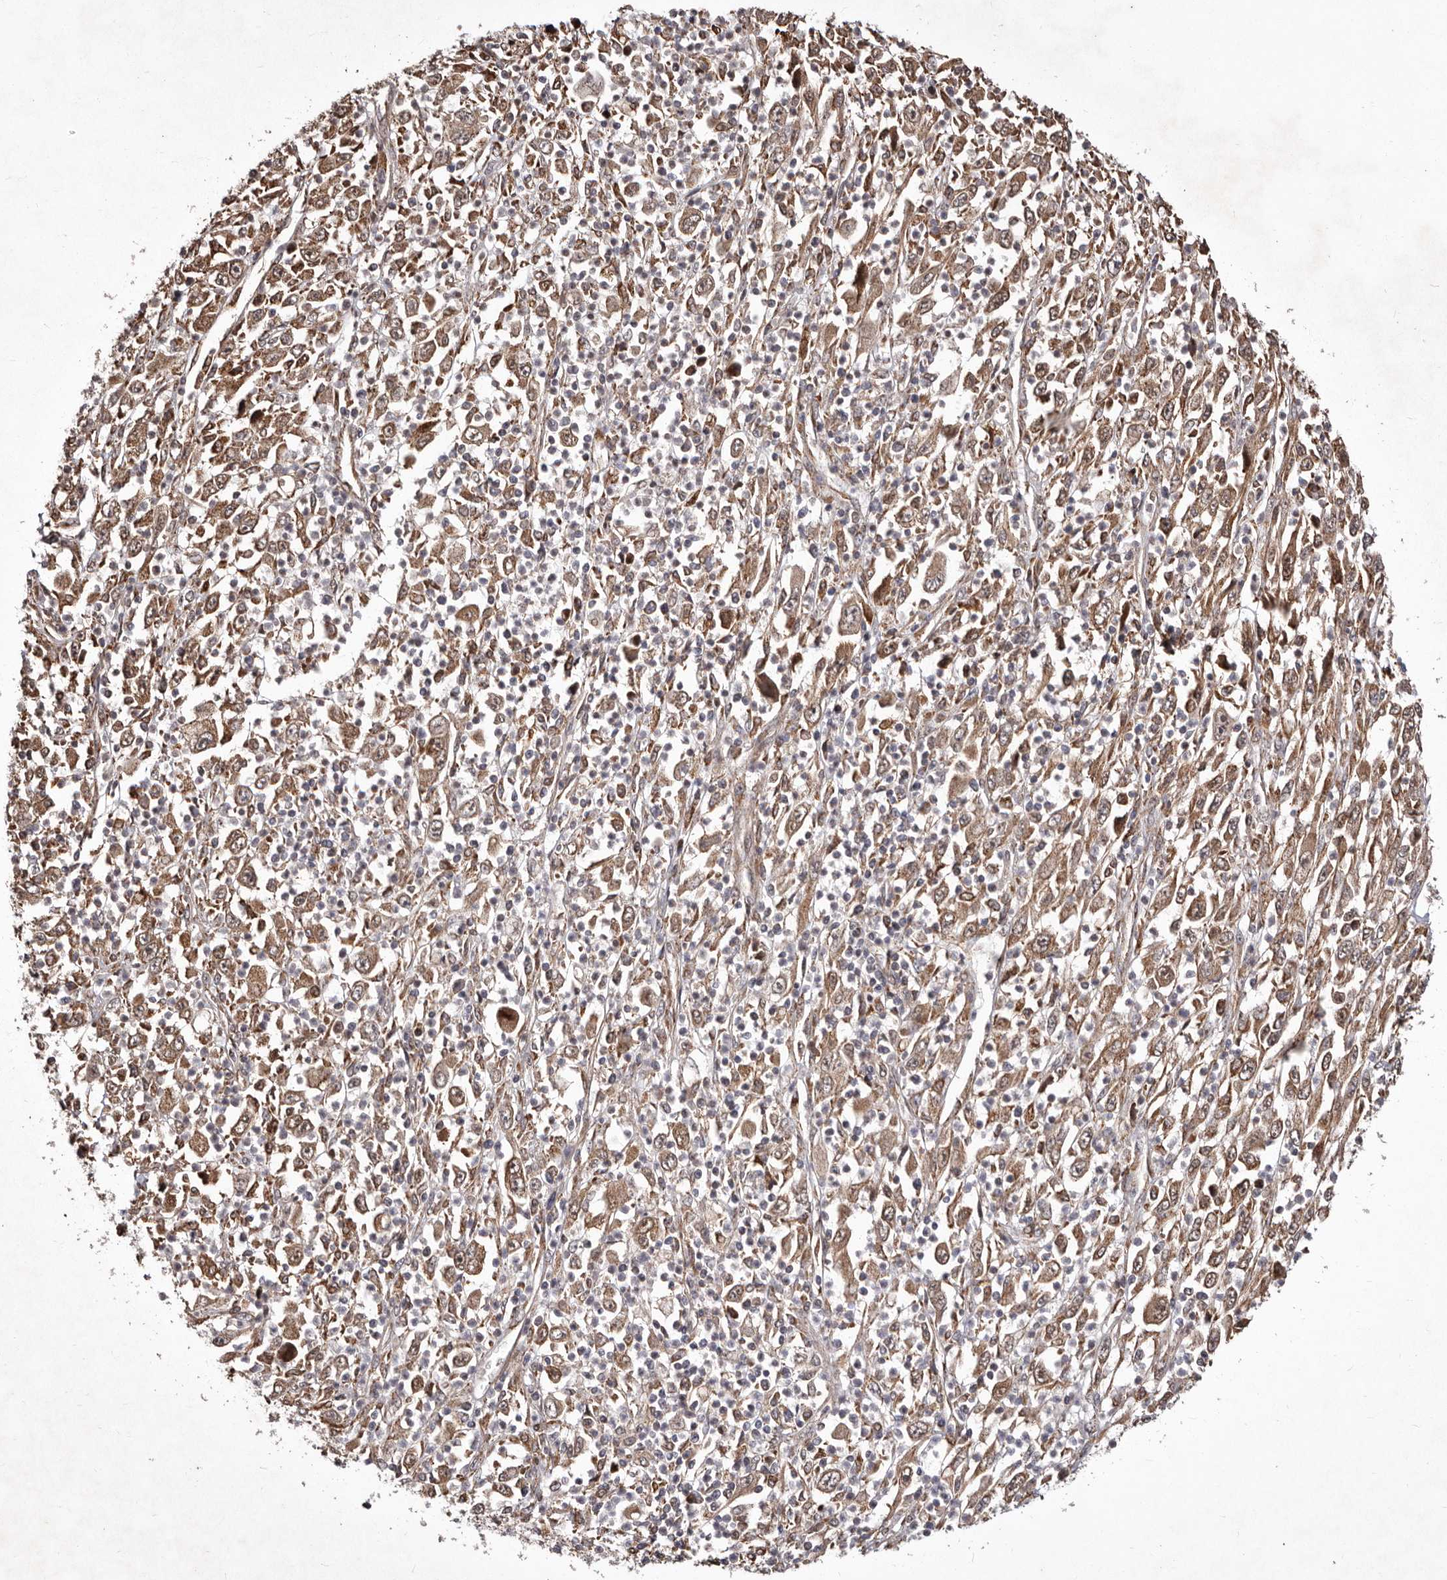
{"staining": {"intensity": "weak", "quantity": ">75%", "location": "cytoplasmic/membranous"}, "tissue": "melanoma", "cell_type": "Tumor cells", "image_type": "cancer", "snomed": [{"axis": "morphology", "description": "Malignant melanoma, Metastatic site"}, {"axis": "topography", "description": "Skin"}], "caption": "High-magnification brightfield microscopy of melanoma stained with DAB (brown) and counterstained with hematoxylin (blue). tumor cells exhibit weak cytoplasmic/membranous positivity is present in approximately>75% of cells.", "gene": "RRM2B", "patient": {"sex": "female", "age": 56}}